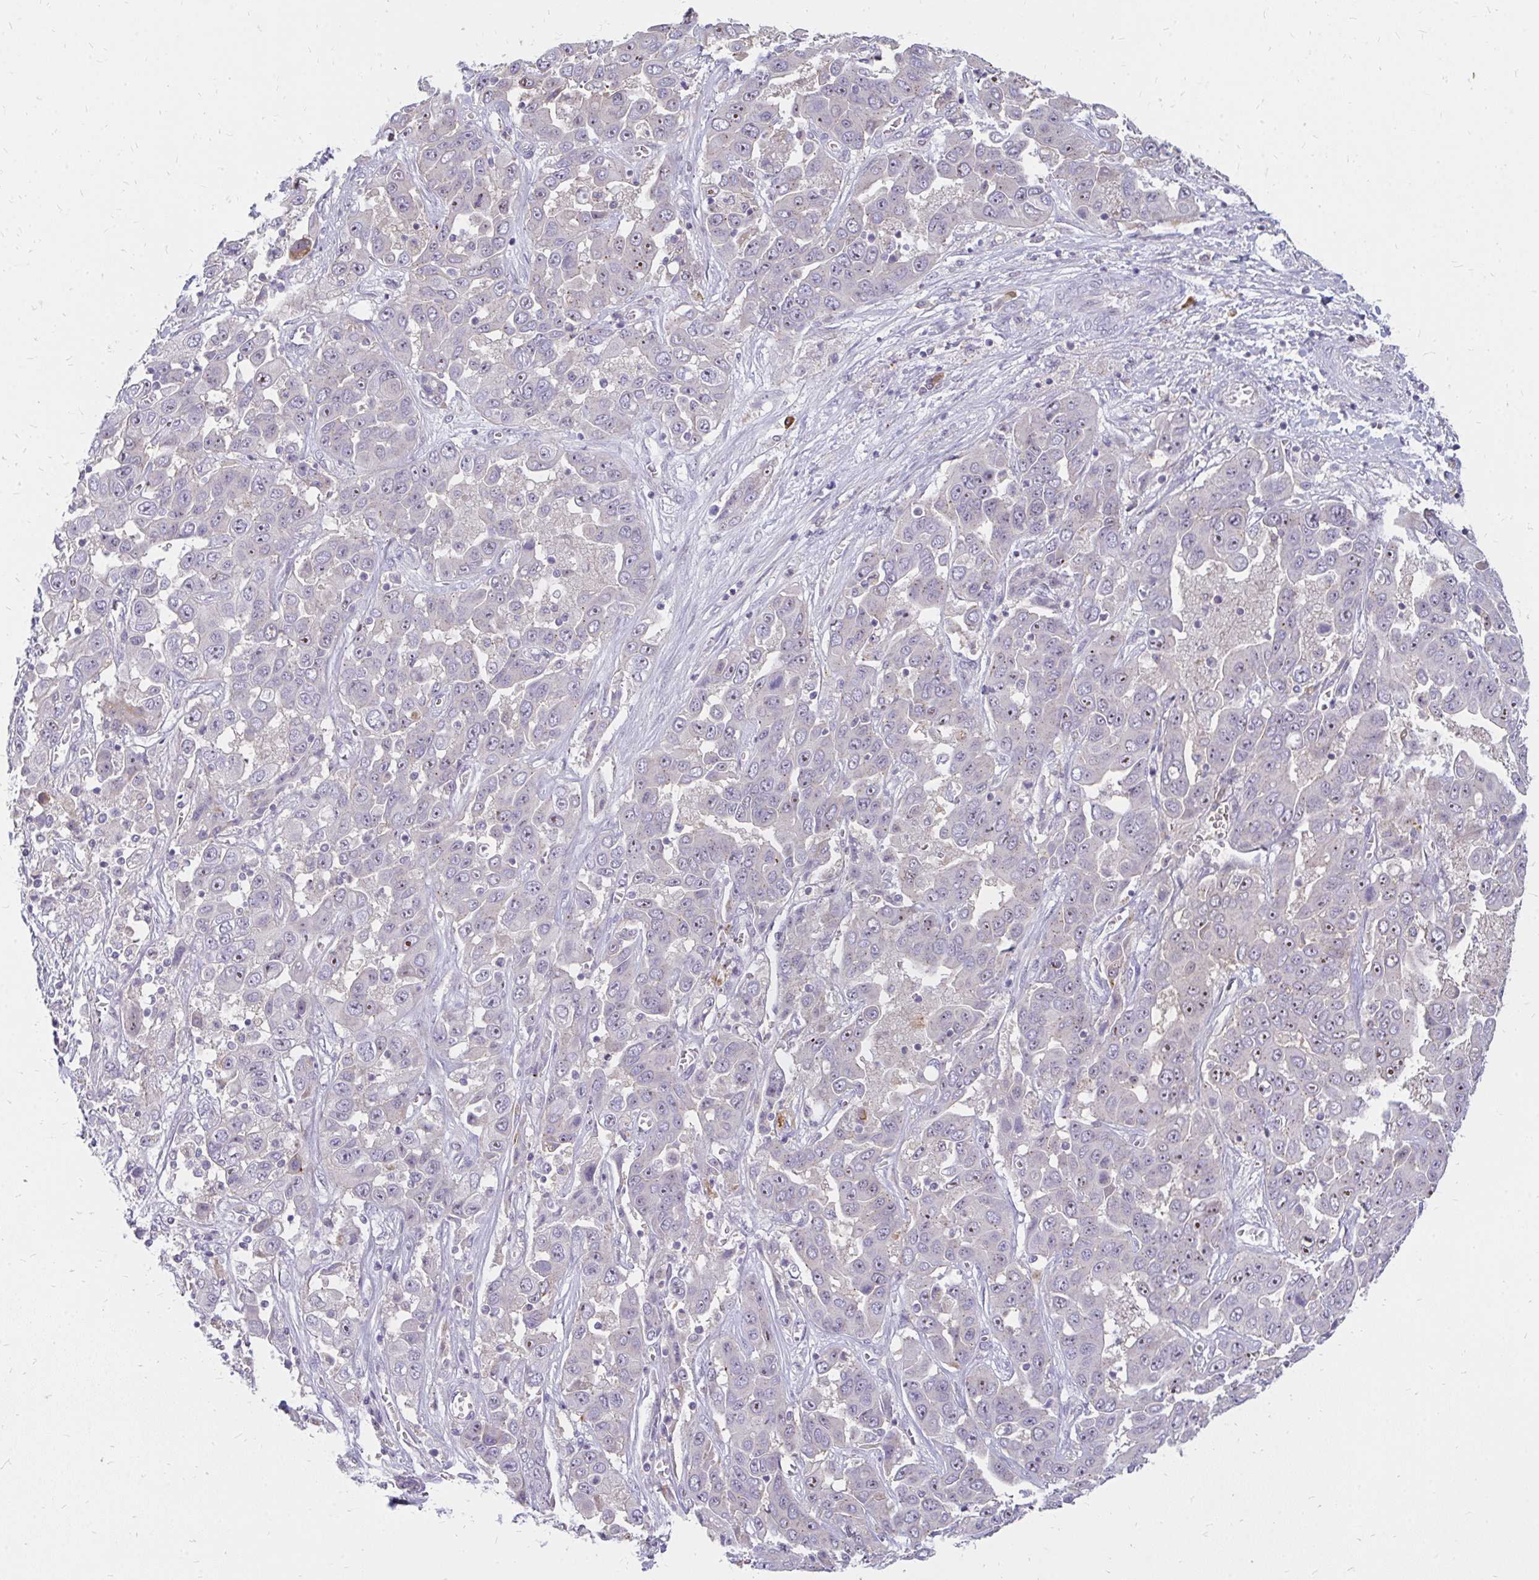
{"staining": {"intensity": "negative", "quantity": "none", "location": "none"}, "tissue": "liver cancer", "cell_type": "Tumor cells", "image_type": "cancer", "snomed": [{"axis": "morphology", "description": "Cholangiocarcinoma"}, {"axis": "topography", "description": "Liver"}], "caption": "A high-resolution image shows immunohistochemistry staining of liver cancer, which exhibits no significant staining in tumor cells.", "gene": "FAM9A", "patient": {"sex": "female", "age": 52}}